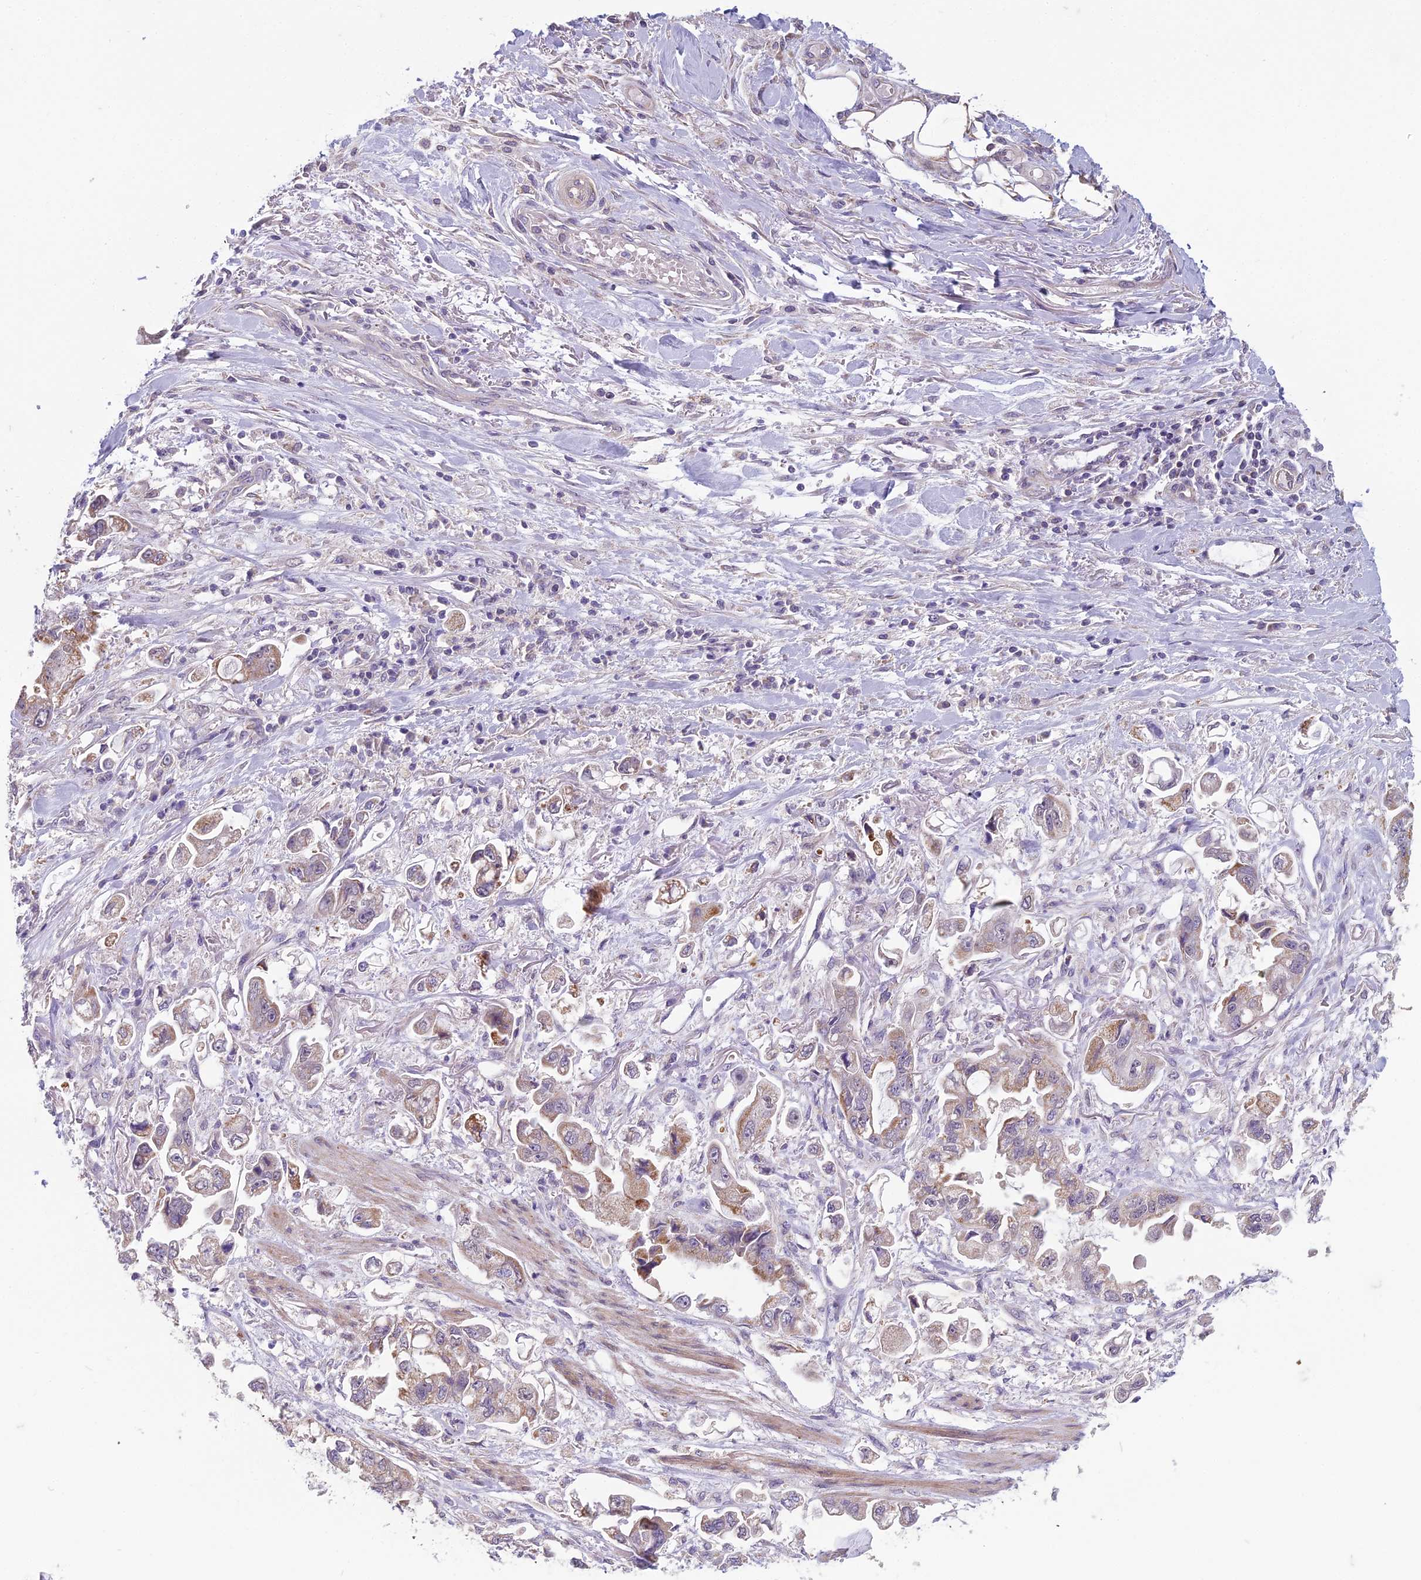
{"staining": {"intensity": "moderate", "quantity": "25%-75%", "location": "cytoplasmic/membranous"}, "tissue": "stomach cancer", "cell_type": "Tumor cells", "image_type": "cancer", "snomed": [{"axis": "morphology", "description": "Adenocarcinoma, NOS"}, {"axis": "topography", "description": "Stomach"}], "caption": "Immunohistochemistry (IHC) (DAB (3,3'-diaminobenzidine)) staining of adenocarcinoma (stomach) demonstrates moderate cytoplasmic/membranous protein positivity in approximately 25%-75% of tumor cells.", "gene": "DUS2", "patient": {"sex": "male", "age": 62}}